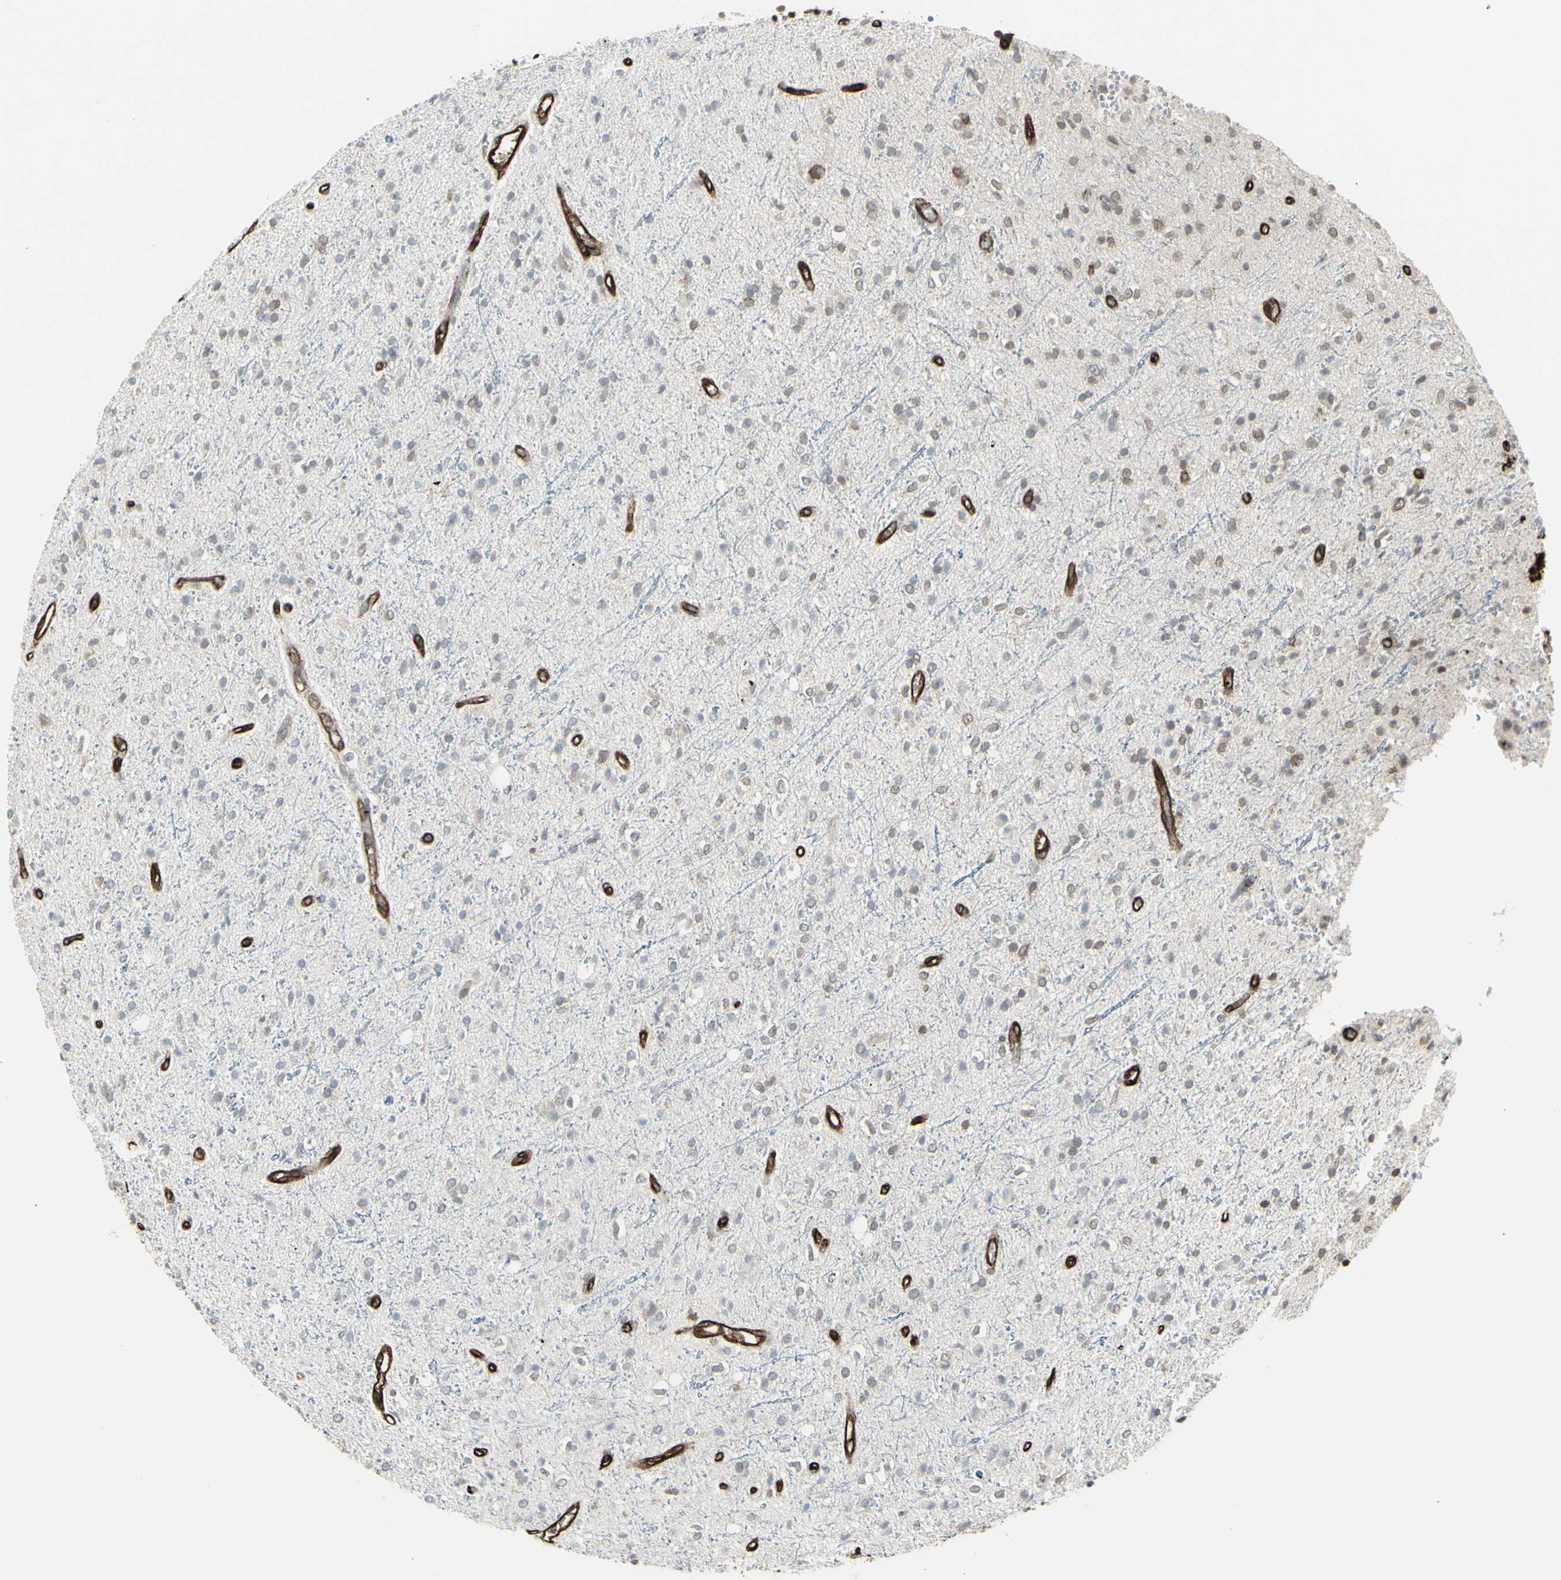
{"staining": {"intensity": "weak", "quantity": "<25%", "location": "cytoplasmic/membranous"}, "tissue": "glioma", "cell_type": "Tumor cells", "image_type": "cancer", "snomed": [{"axis": "morphology", "description": "Glioma, malignant, High grade"}, {"axis": "topography", "description": "Brain"}], "caption": "Tumor cells show no significant staining in malignant glioma (high-grade). (DAB immunohistochemistry (IHC) visualized using brightfield microscopy, high magnification).", "gene": "DTX3L", "patient": {"sex": "male", "age": 47}}